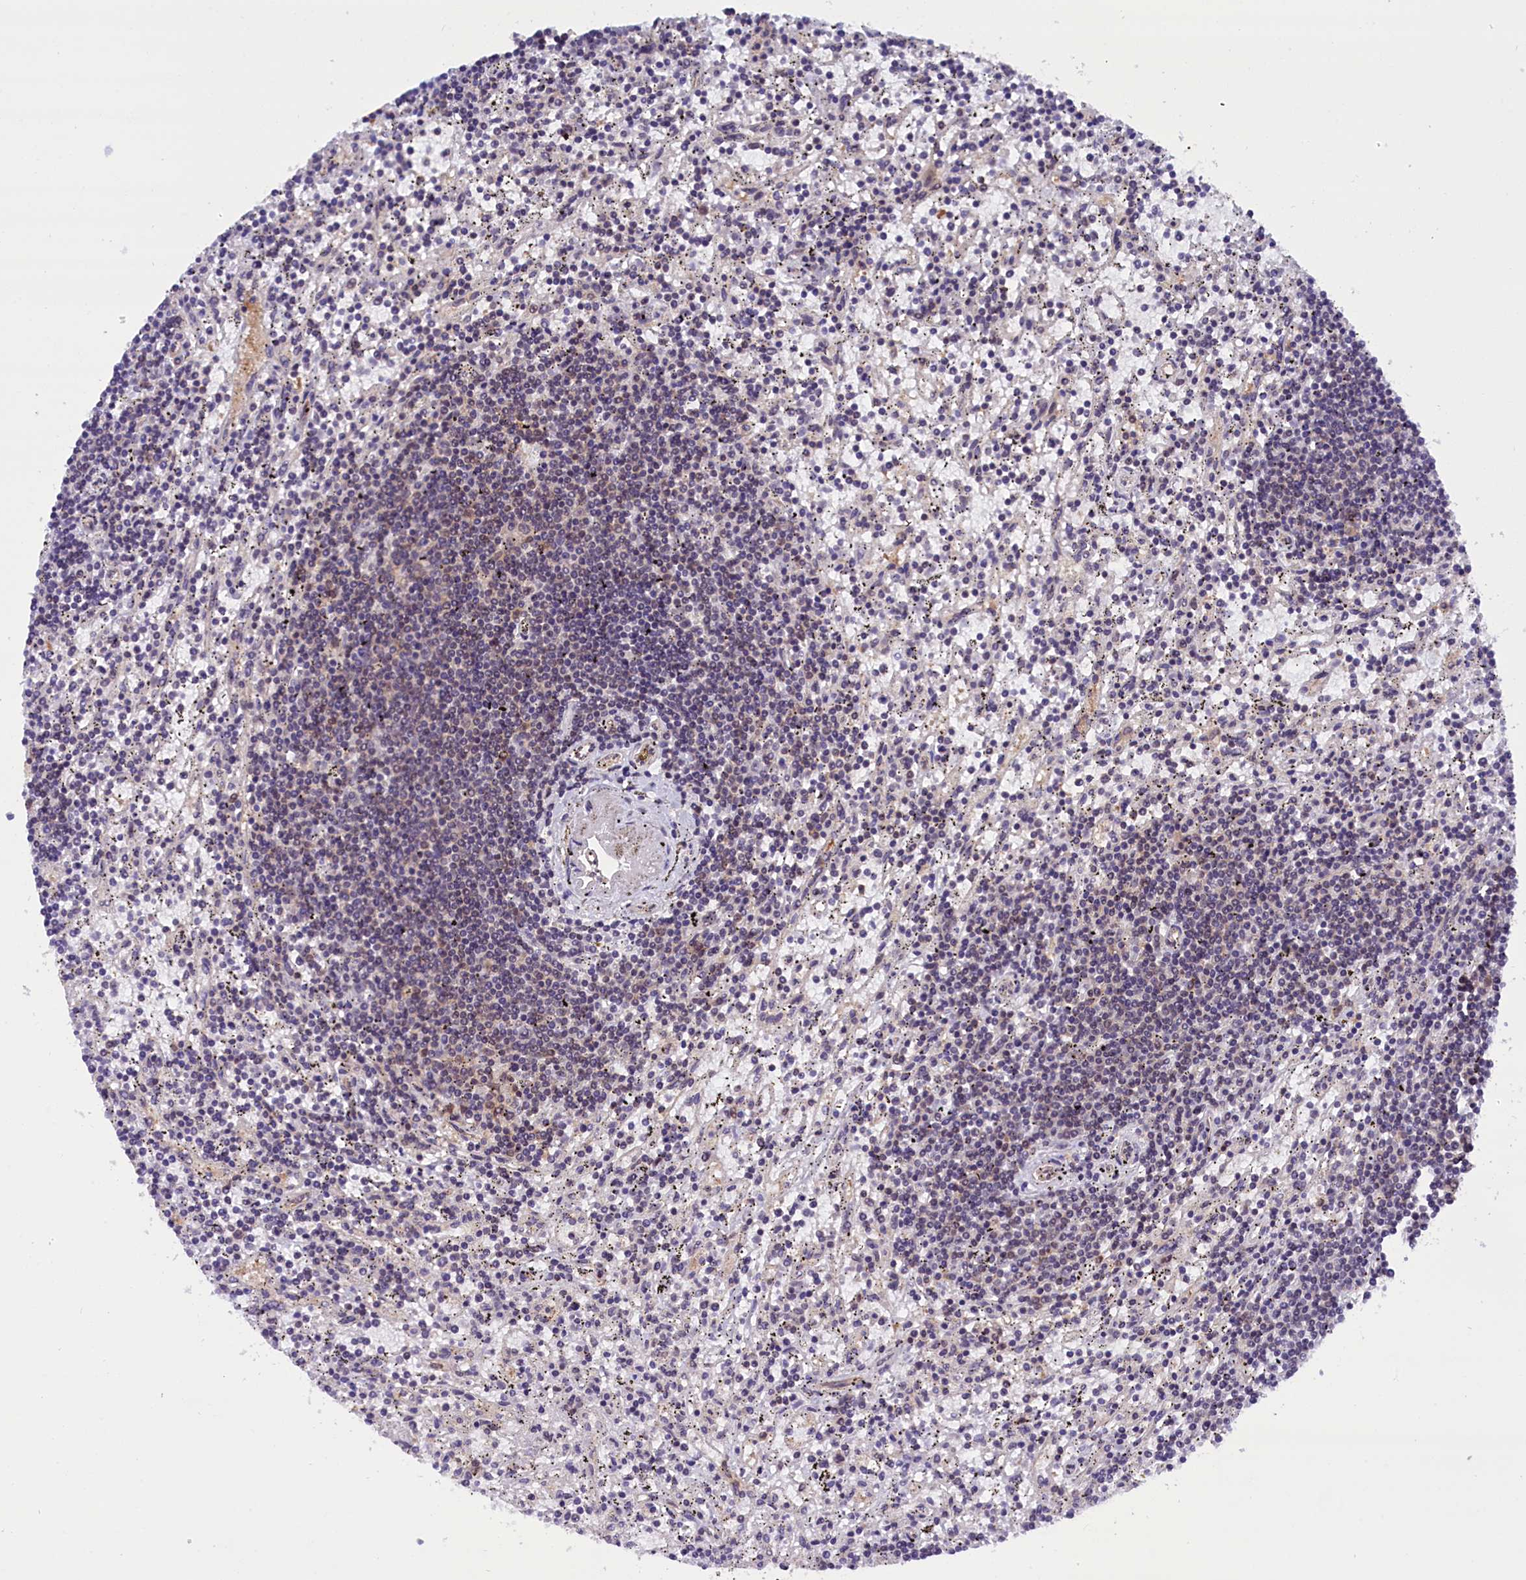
{"staining": {"intensity": "negative", "quantity": "none", "location": "none"}, "tissue": "lymphoma", "cell_type": "Tumor cells", "image_type": "cancer", "snomed": [{"axis": "morphology", "description": "Malignant lymphoma, non-Hodgkin's type, Low grade"}, {"axis": "topography", "description": "Spleen"}], "caption": "Tumor cells show no significant staining in malignant lymphoma, non-Hodgkin's type (low-grade).", "gene": "TBCB", "patient": {"sex": "male", "age": 76}}